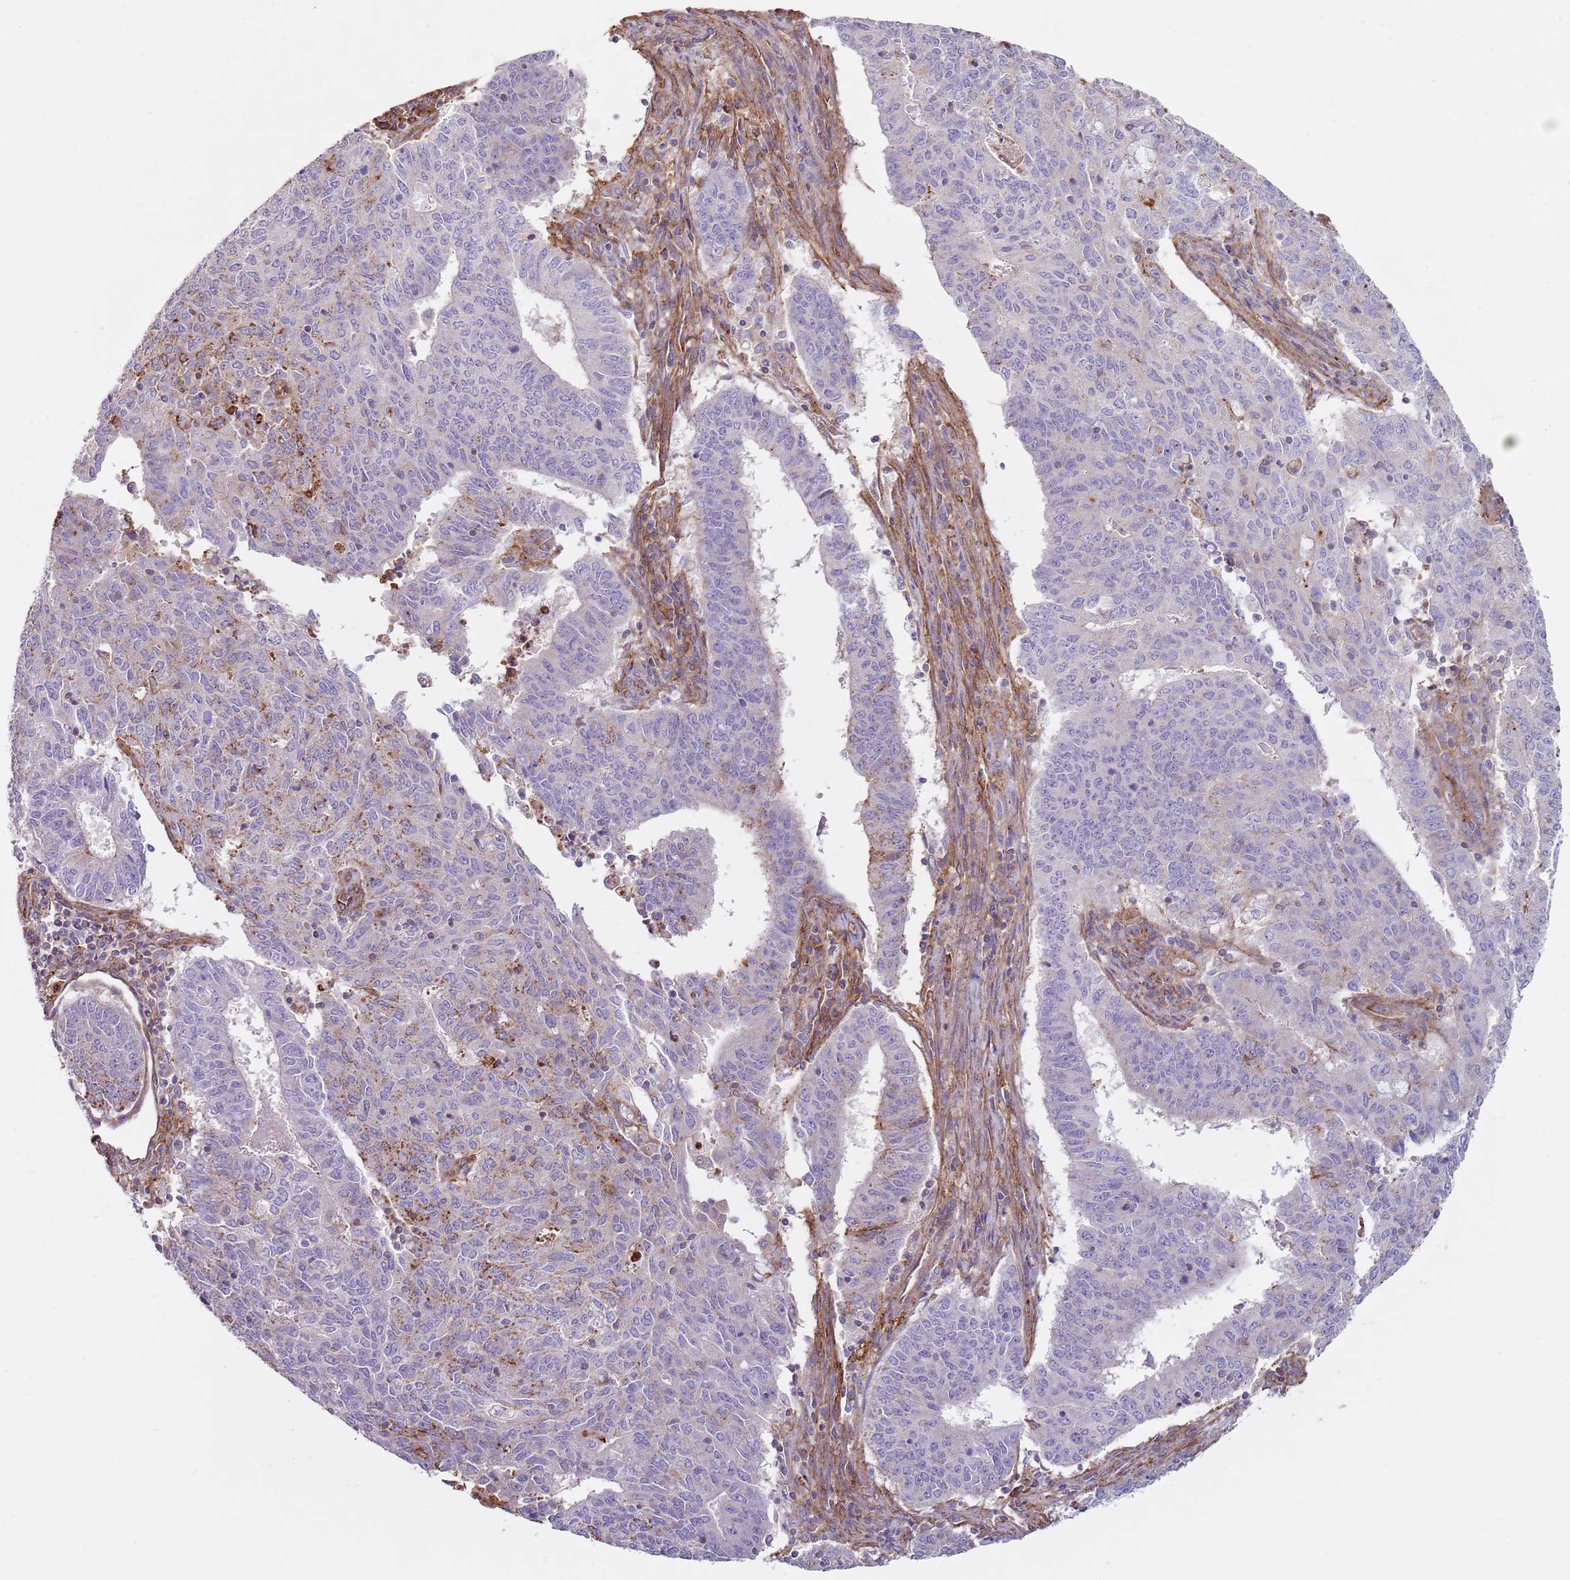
{"staining": {"intensity": "moderate", "quantity": "<25%", "location": "cytoplasmic/membranous"}, "tissue": "endometrial cancer", "cell_type": "Tumor cells", "image_type": "cancer", "snomed": [{"axis": "morphology", "description": "Adenocarcinoma, NOS"}, {"axis": "topography", "description": "Endometrium"}], "caption": "This histopathology image demonstrates endometrial cancer (adenocarcinoma) stained with immunohistochemistry (IHC) to label a protein in brown. The cytoplasmic/membranous of tumor cells show moderate positivity for the protein. Nuclei are counter-stained blue.", "gene": "GNAI3", "patient": {"sex": "female", "age": 59}}